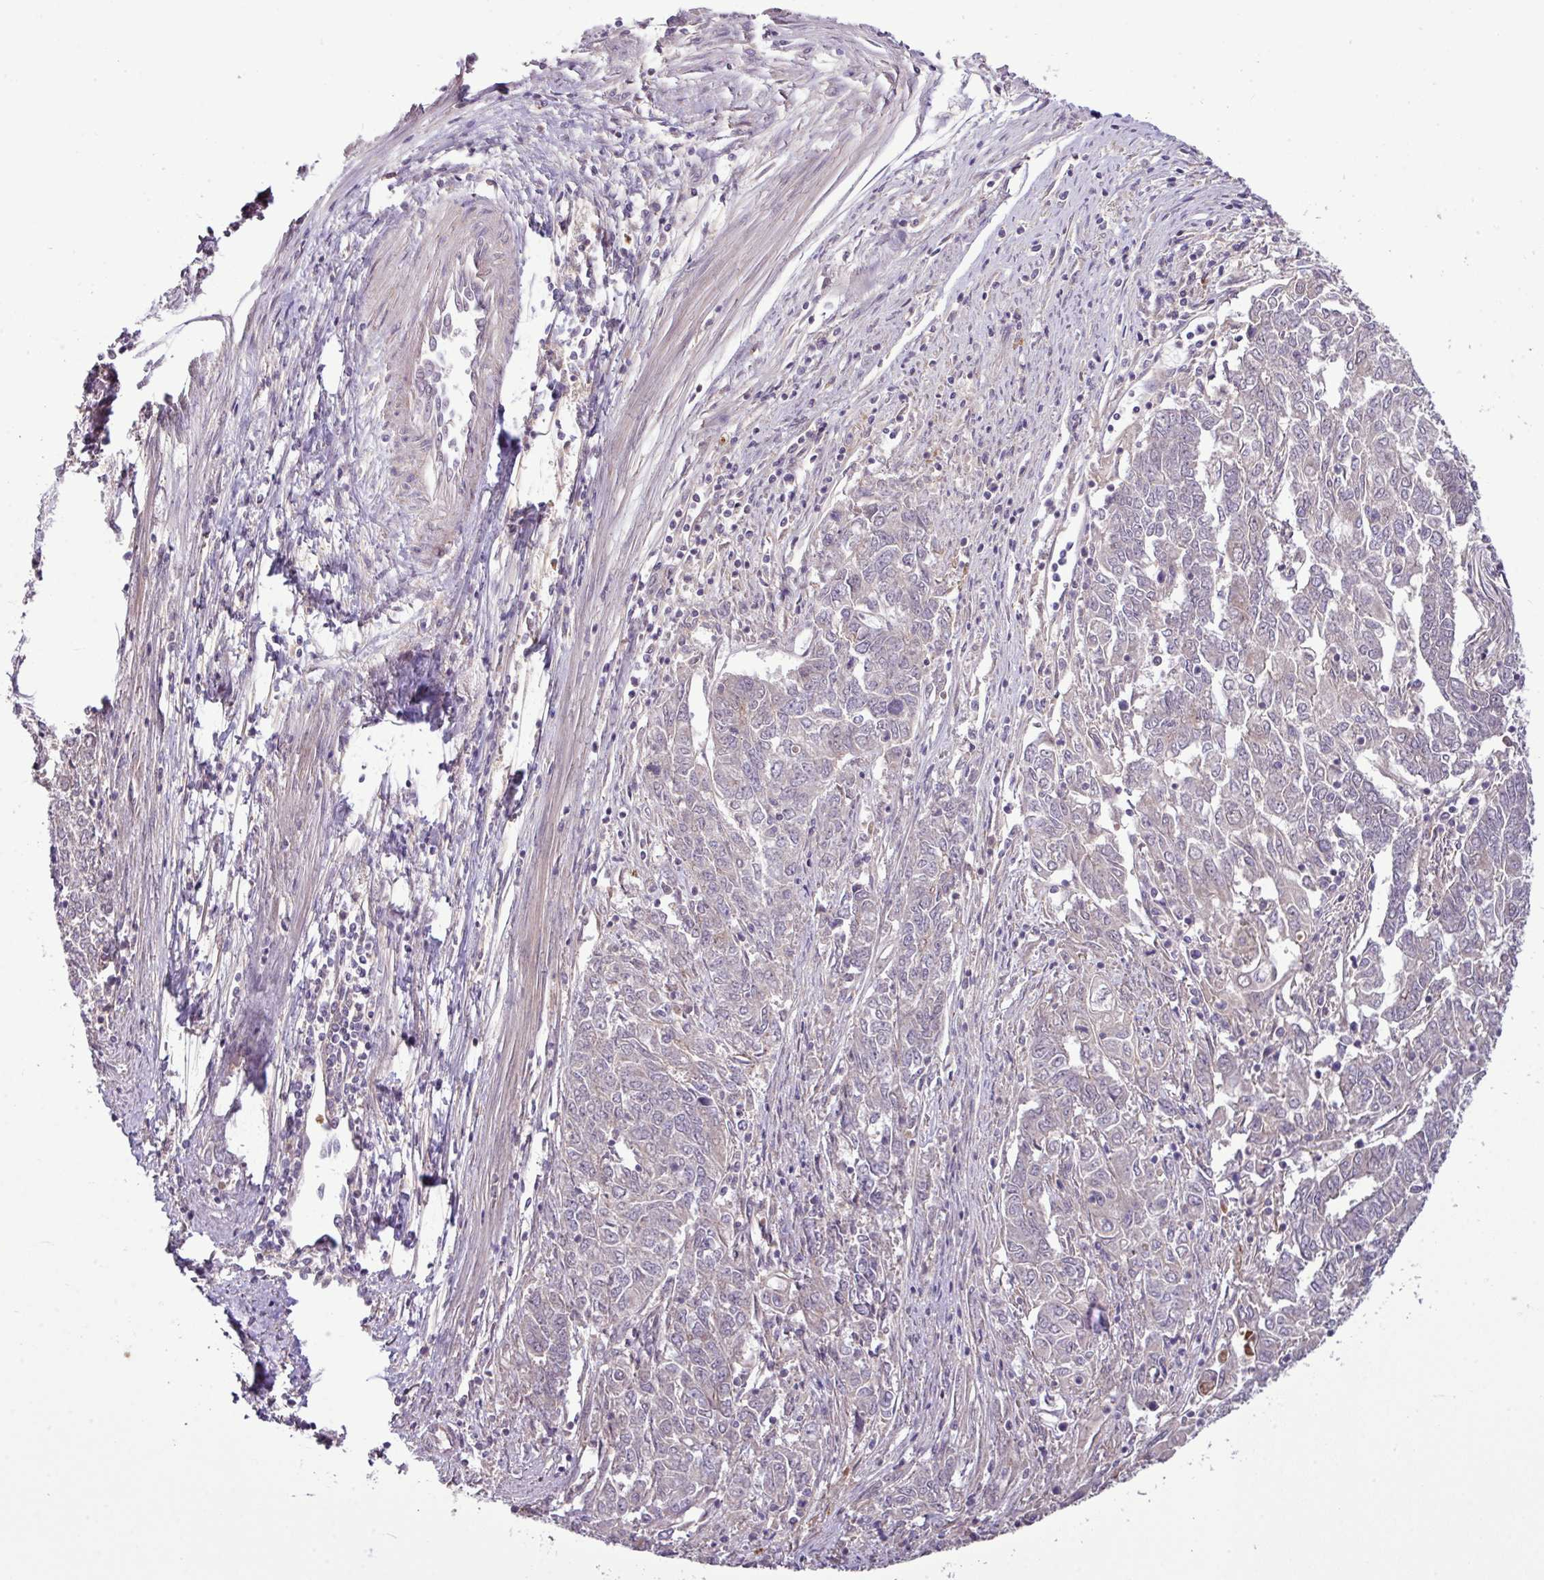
{"staining": {"intensity": "negative", "quantity": "none", "location": "none"}, "tissue": "endometrial cancer", "cell_type": "Tumor cells", "image_type": "cancer", "snomed": [{"axis": "morphology", "description": "Adenocarcinoma, NOS"}, {"axis": "topography", "description": "Endometrium"}], "caption": "Endometrial adenocarcinoma was stained to show a protein in brown. There is no significant staining in tumor cells.", "gene": "XIAP", "patient": {"sex": "female", "age": 54}}